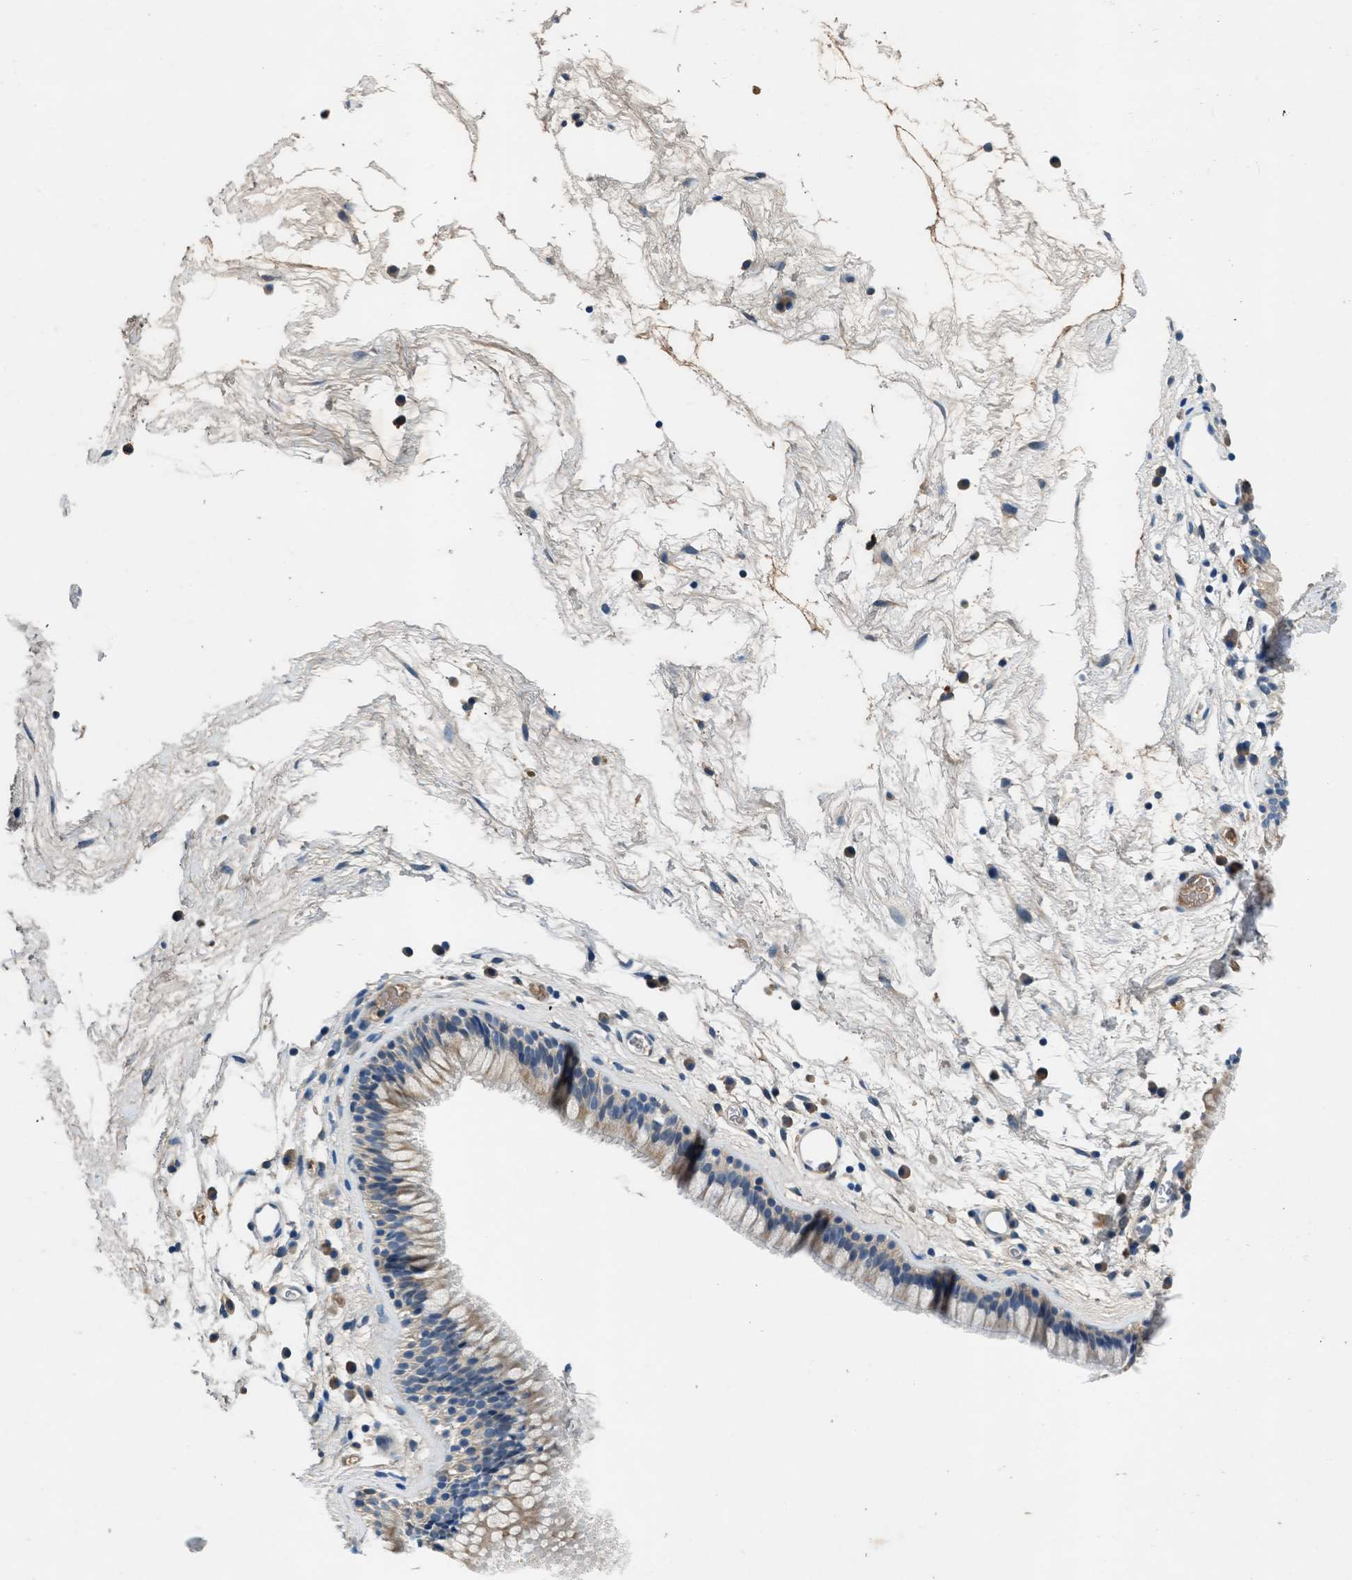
{"staining": {"intensity": "weak", "quantity": "25%-75%", "location": "cytoplasmic/membranous"}, "tissue": "nasopharynx", "cell_type": "Respiratory epithelial cells", "image_type": "normal", "snomed": [{"axis": "morphology", "description": "Normal tissue, NOS"}, {"axis": "morphology", "description": "Inflammation, NOS"}, {"axis": "topography", "description": "Nasopharynx"}], "caption": "Immunohistochemistry histopathology image of benign nasopharynx: human nasopharynx stained using IHC demonstrates low levels of weak protein expression localized specifically in the cytoplasmic/membranous of respiratory epithelial cells, appearing as a cytoplasmic/membranous brown color.", "gene": "RWDD2B", "patient": {"sex": "male", "age": 48}}